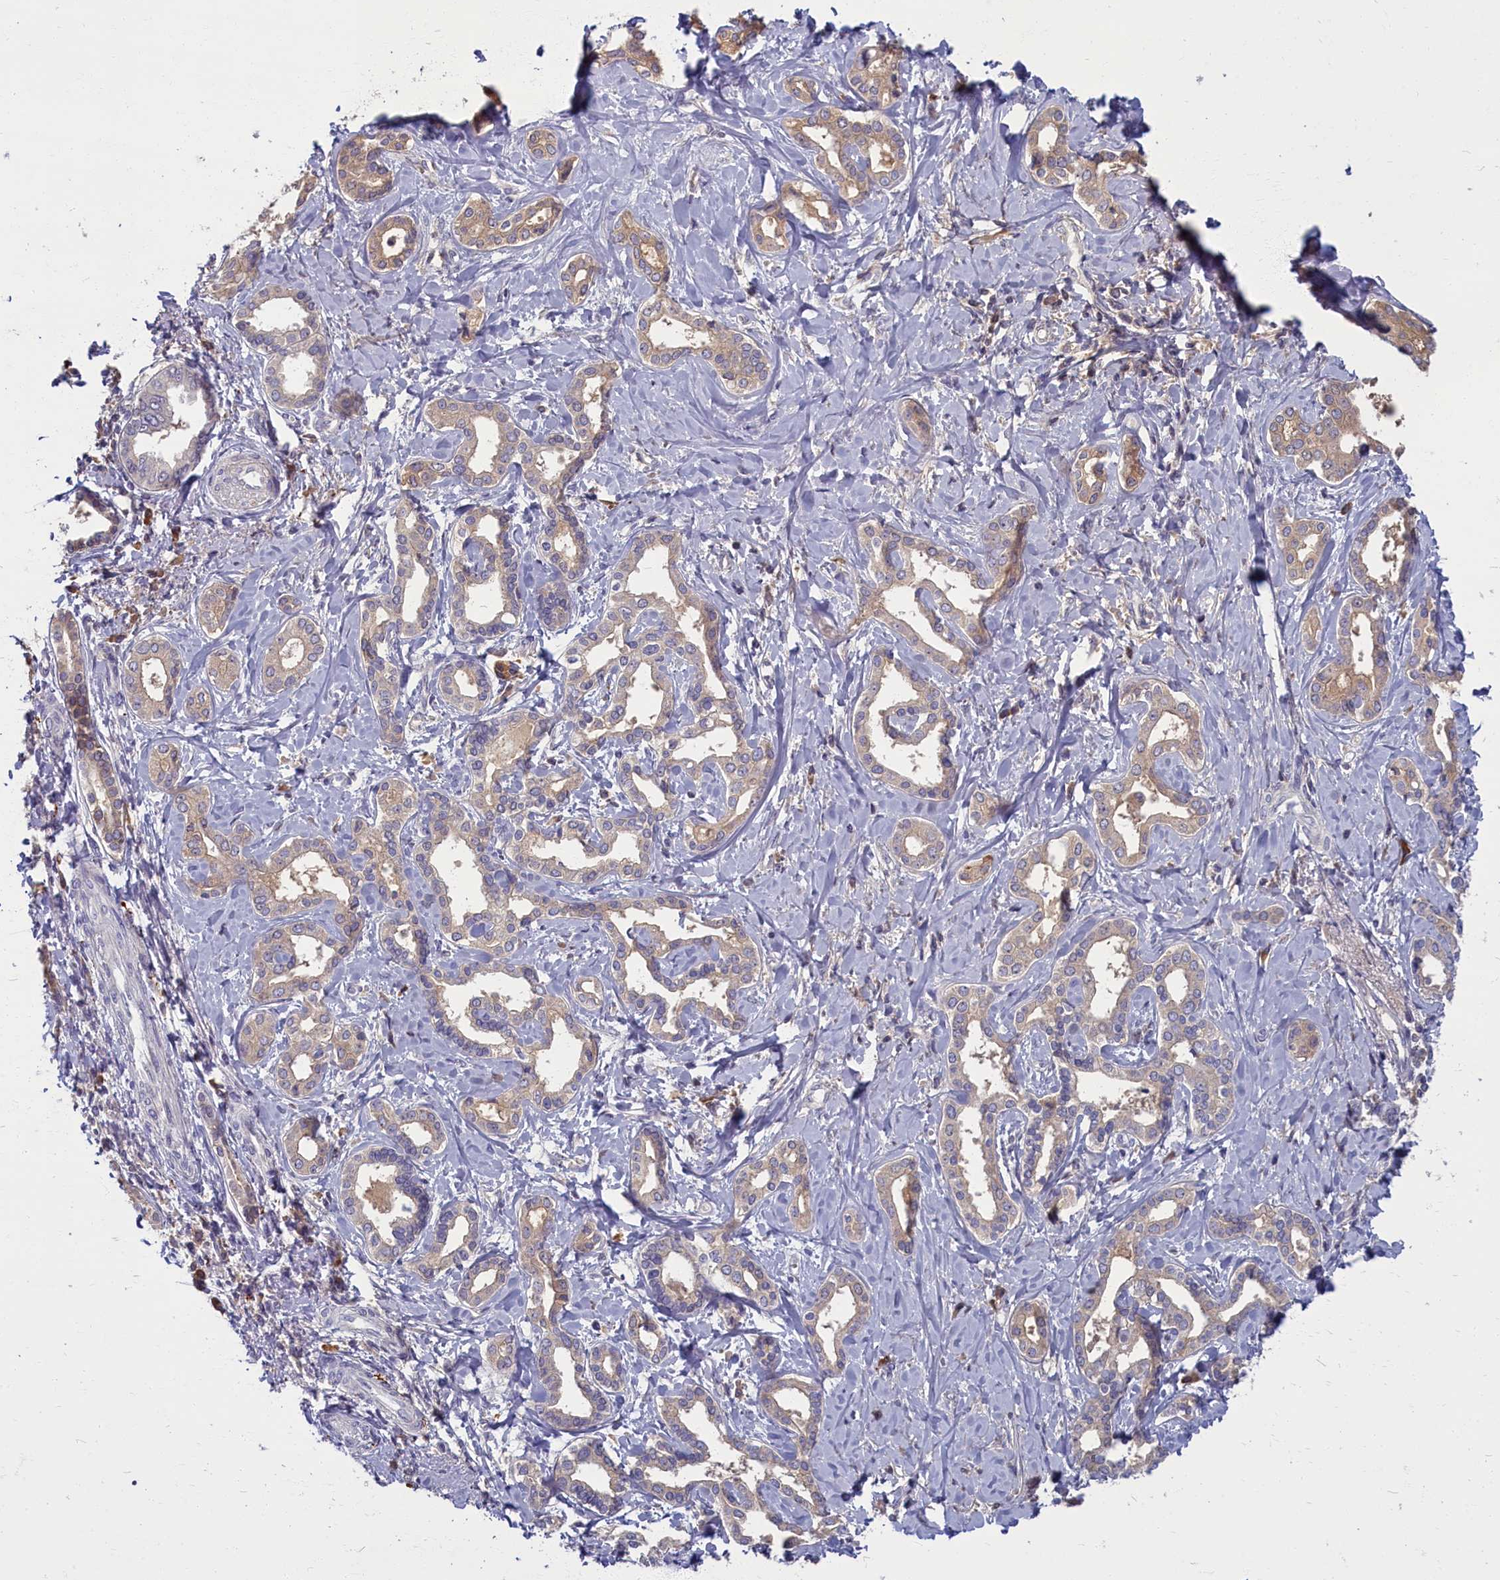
{"staining": {"intensity": "weak", "quantity": ">75%", "location": "cytoplasmic/membranous"}, "tissue": "liver cancer", "cell_type": "Tumor cells", "image_type": "cancer", "snomed": [{"axis": "morphology", "description": "Cholangiocarcinoma"}, {"axis": "topography", "description": "Liver"}], "caption": "An image of liver cancer (cholangiocarcinoma) stained for a protein reveals weak cytoplasmic/membranous brown staining in tumor cells.", "gene": "SV2C", "patient": {"sex": "female", "age": 77}}